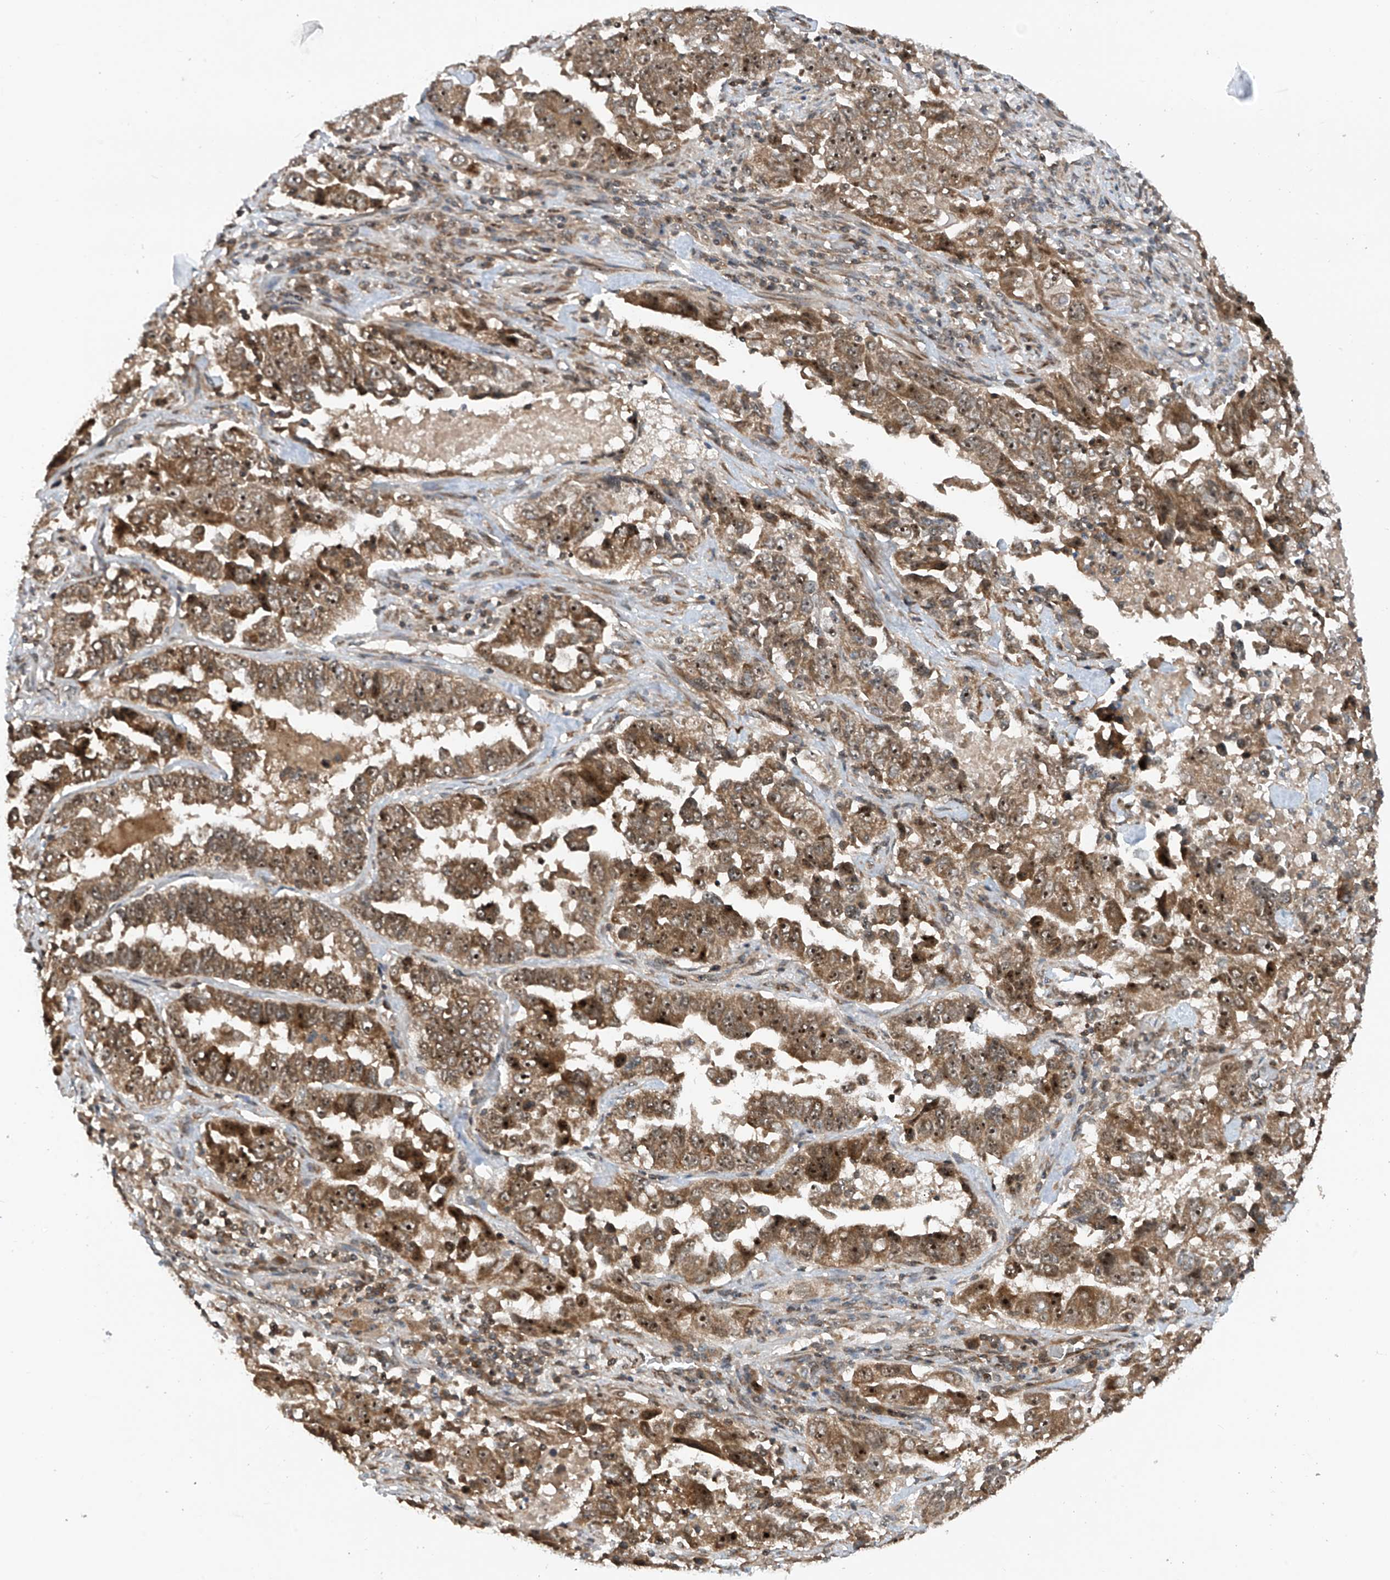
{"staining": {"intensity": "moderate", "quantity": ">75%", "location": "cytoplasmic/membranous,nuclear"}, "tissue": "lung cancer", "cell_type": "Tumor cells", "image_type": "cancer", "snomed": [{"axis": "morphology", "description": "Adenocarcinoma, NOS"}, {"axis": "topography", "description": "Lung"}], "caption": "A brown stain labels moderate cytoplasmic/membranous and nuclear expression of a protein in human lung cancer (adenocarcinoma) tumor cells. (DAB (3,3'-diaminobenzidine) = brown stain, brightfield microscopy at high magnification).", "gene": "C1orf131", "patient": {"sex": "female", "age": 51}}